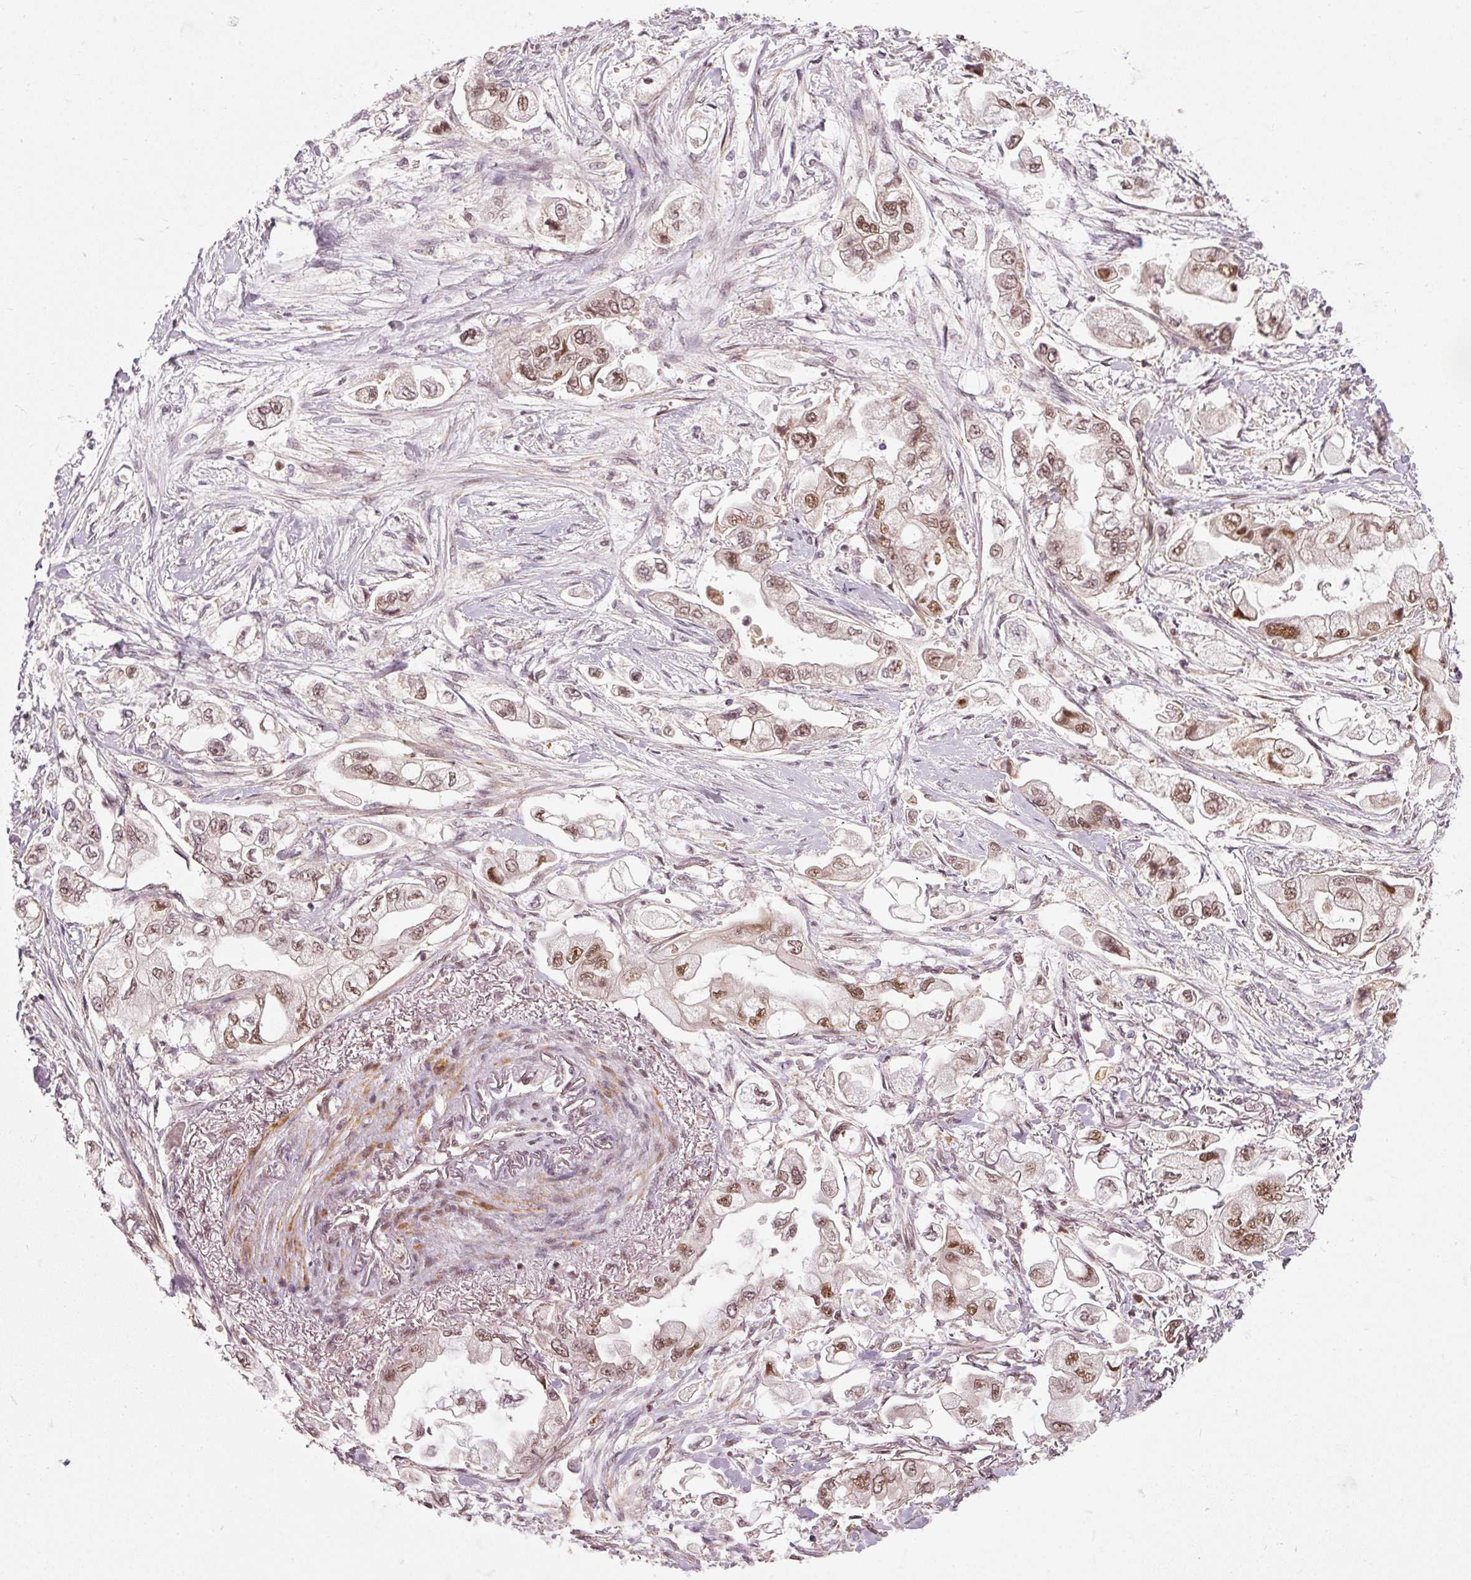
{"staining": {"intensity": "moderate", "quantity": ">75%", "location": "nuclear"}, "tissue": "stomach cancer", "cell_type": "Tumor cells", "image_type": "cancer", "snomed": [{"axis": "morphology", "description": "Adenocarcinoma, NOS"}, {"axis": "topography", "description": "Stomach"}], "caption": "Immunohistochemical staining of human adenocarcinoma (stomach) demonstrates medium levels of moderate nuclear positivity in about >75% of tumor cells.", "gene": "THOC6", "patient": {"sex": "male", "age": 62}}